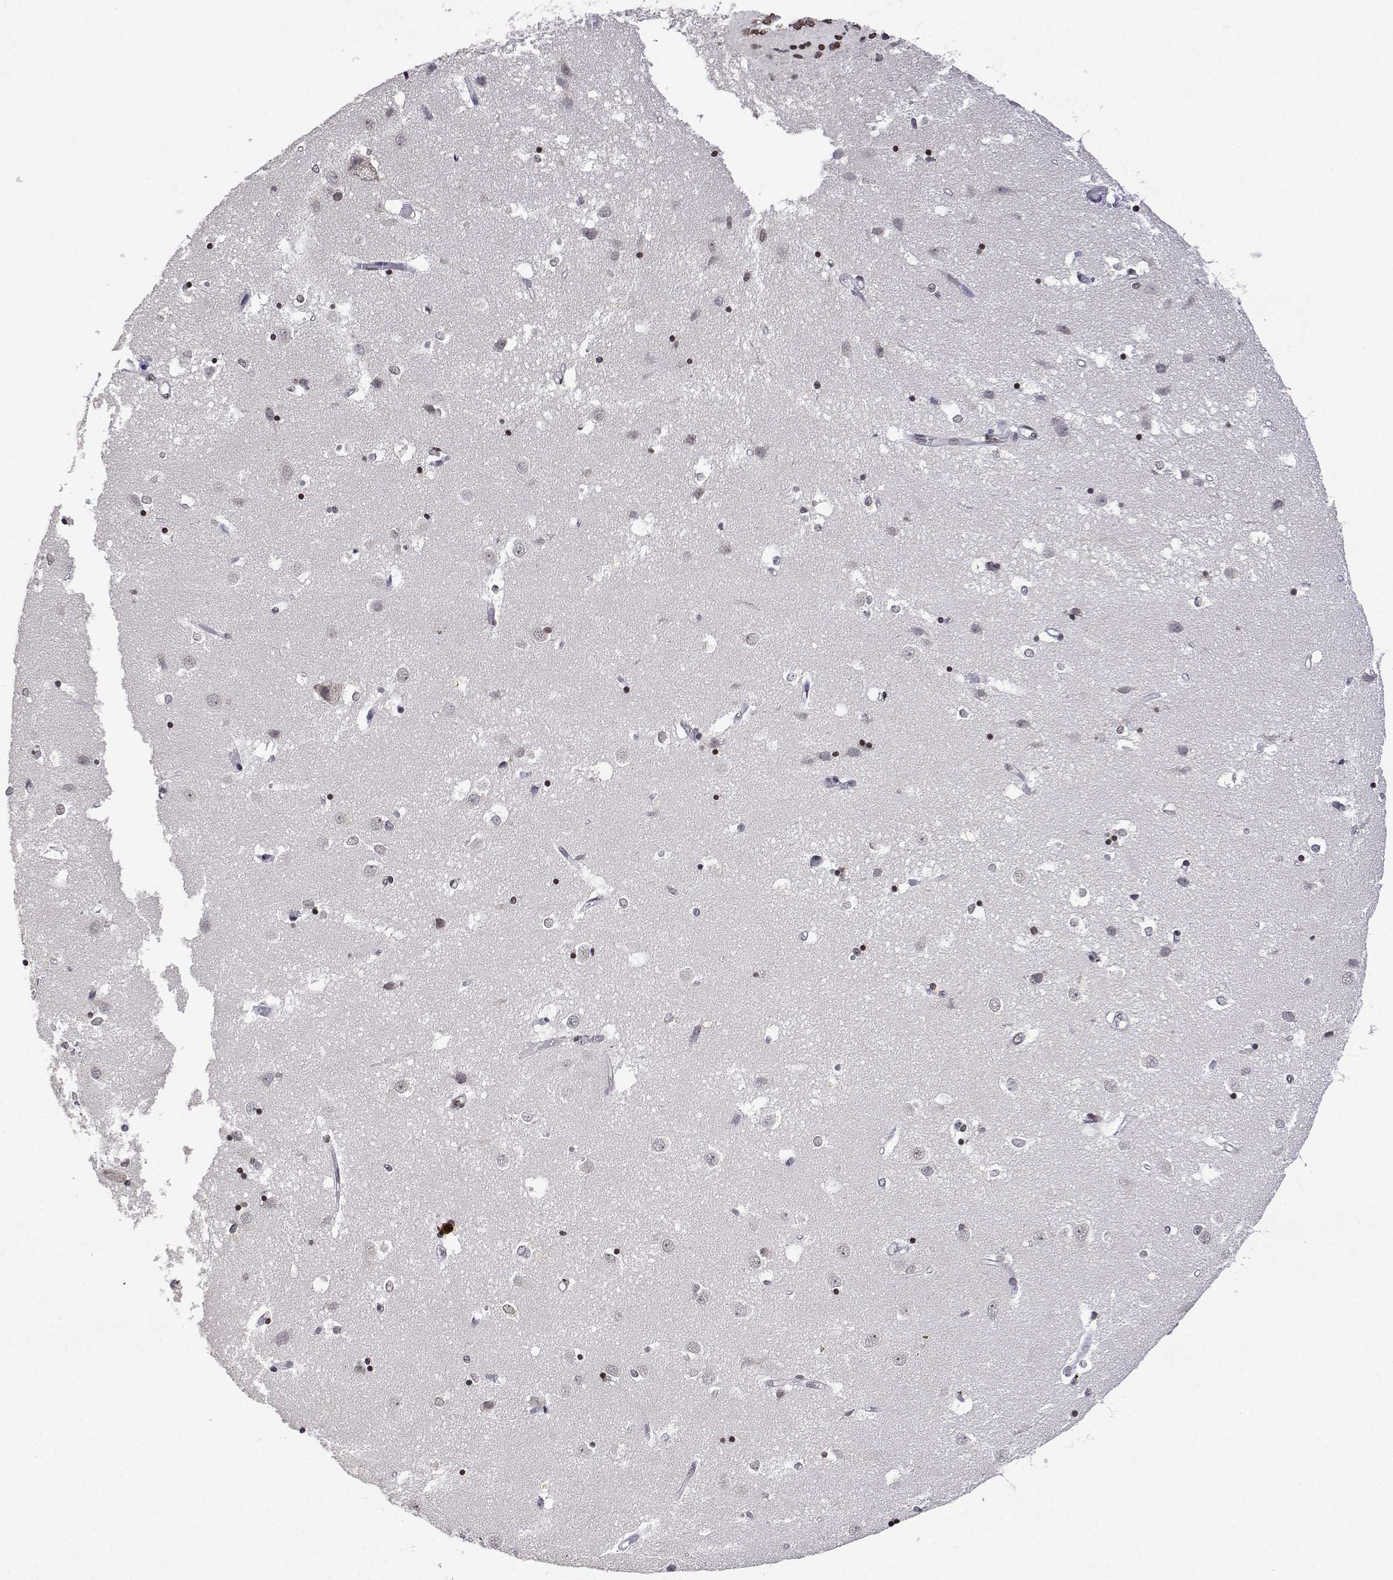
{"staining": {"intensity": "strong", "quantity": "<25%", "location": "nuclear"}, "tissue": "caudate", "cell_type": "Glial cells", "image_type": "normal", "snomed": [{"axis": "morphology", "description": "Normal tissue, NOS"}, {"axis": "topography", "description": "Lateral ventricle wall"}], "caption": "Immunohistochemical staining of benign human caudate reveals medium levels of strong nuclear expression in about <25% of glial cells.", "gene": "XPC", "patient": {"sex": "male", "age": 54}}